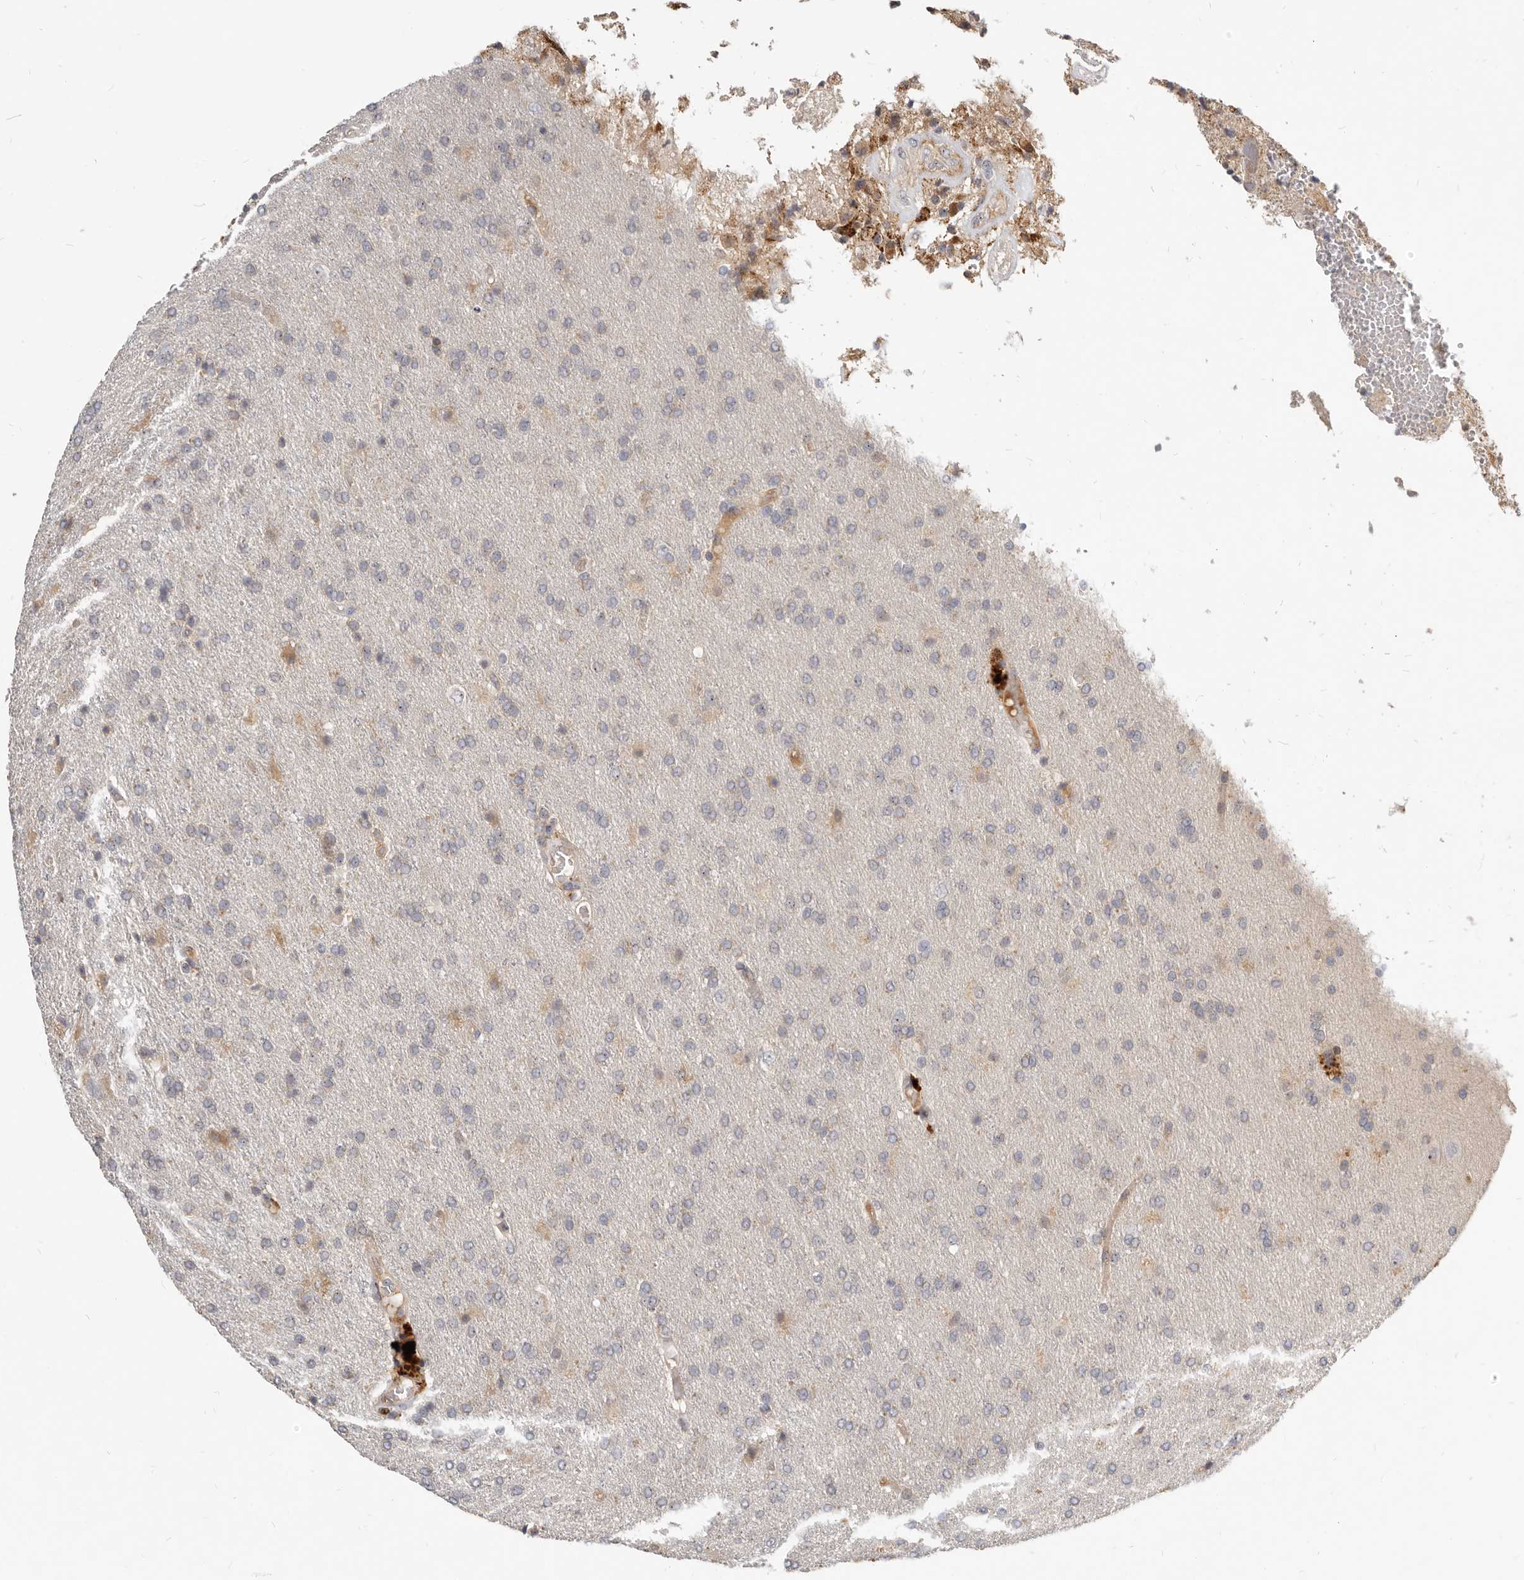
{"staining": {"intensity": "moderate", "quantity": "<25%", "location": "cytoplasmic/membranous"}, "tissue": "glioma", "cell_type": "Tumor cells", "image_type": "cancer", "snomed": [{"axis": "morphology", "description": "Glioma, malignant, High grade"}, {"axis": "topography", "description": "Brain"}], "caption": "Glioma tissue reveals moderate cytoplasmic/membranous staining in approximately <25% of tumor cells, visualized by immunohistochemistry. The protein is shown in brown color, while the nuclei are stained blue.", "gene": "MICALL2", "patient": {"sex": "male", "age": 72}}